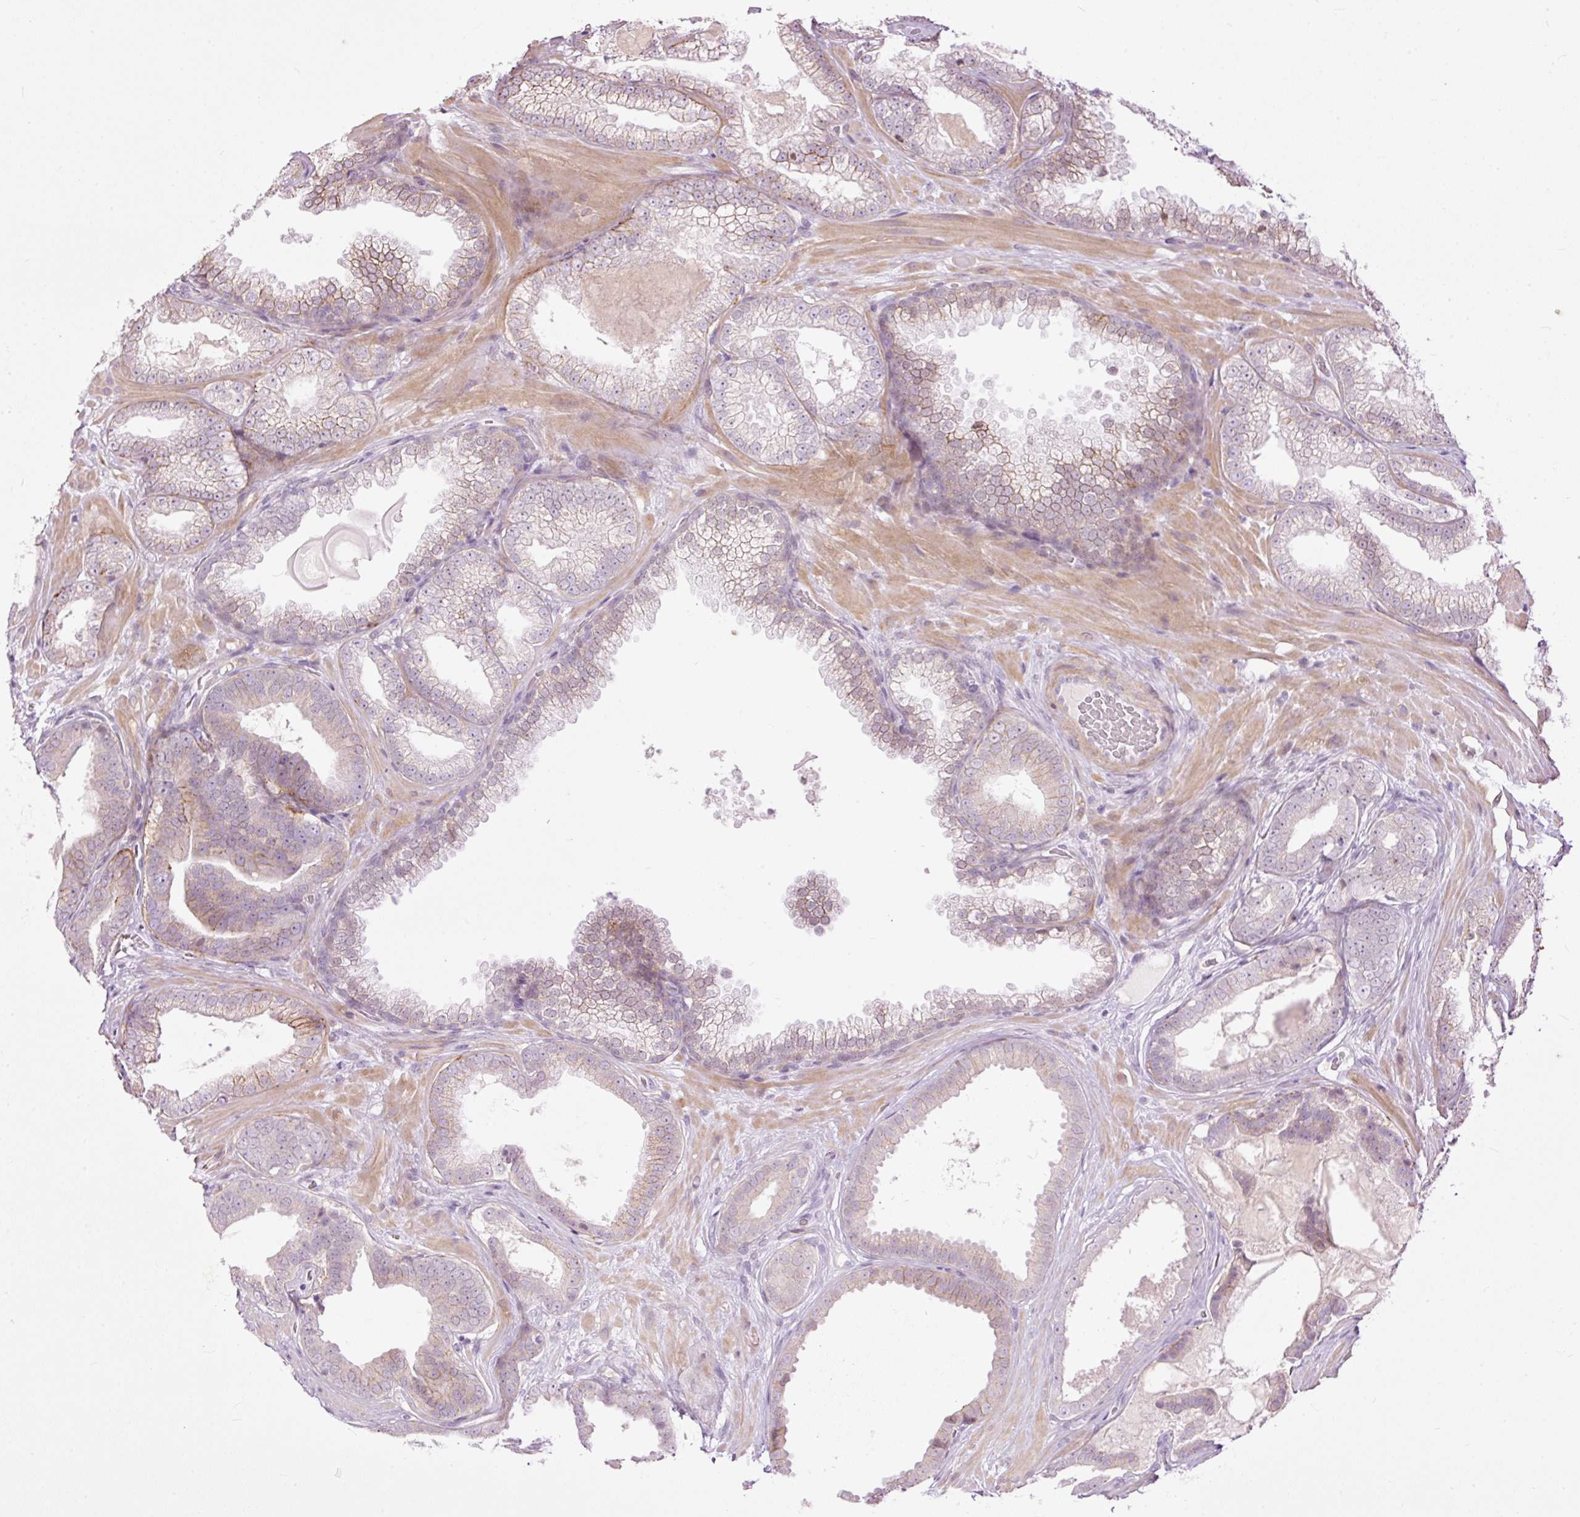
{"staining": {"intensity": "weak", "quantity": "<25%", "location": "cytoplasmic/membranous"}, "tissue": "prostate cancer", "cell_type": "Tumor cells", "image_type": "cancer", "snomed": [{"axis": "morphology", "description": "Adenocarcinoma, Low grade"}, {"axis": "topography", "description": "Prostate"}], "caption": "DAB (3,3'-diaminobenzidine) immunohistochemical staining of adenocarcinoma (low-grade) (prostate) shows no significant staining in tumor cells.", "gene": "FCRL4", "patient": {"sex": "male", "age": 57}}